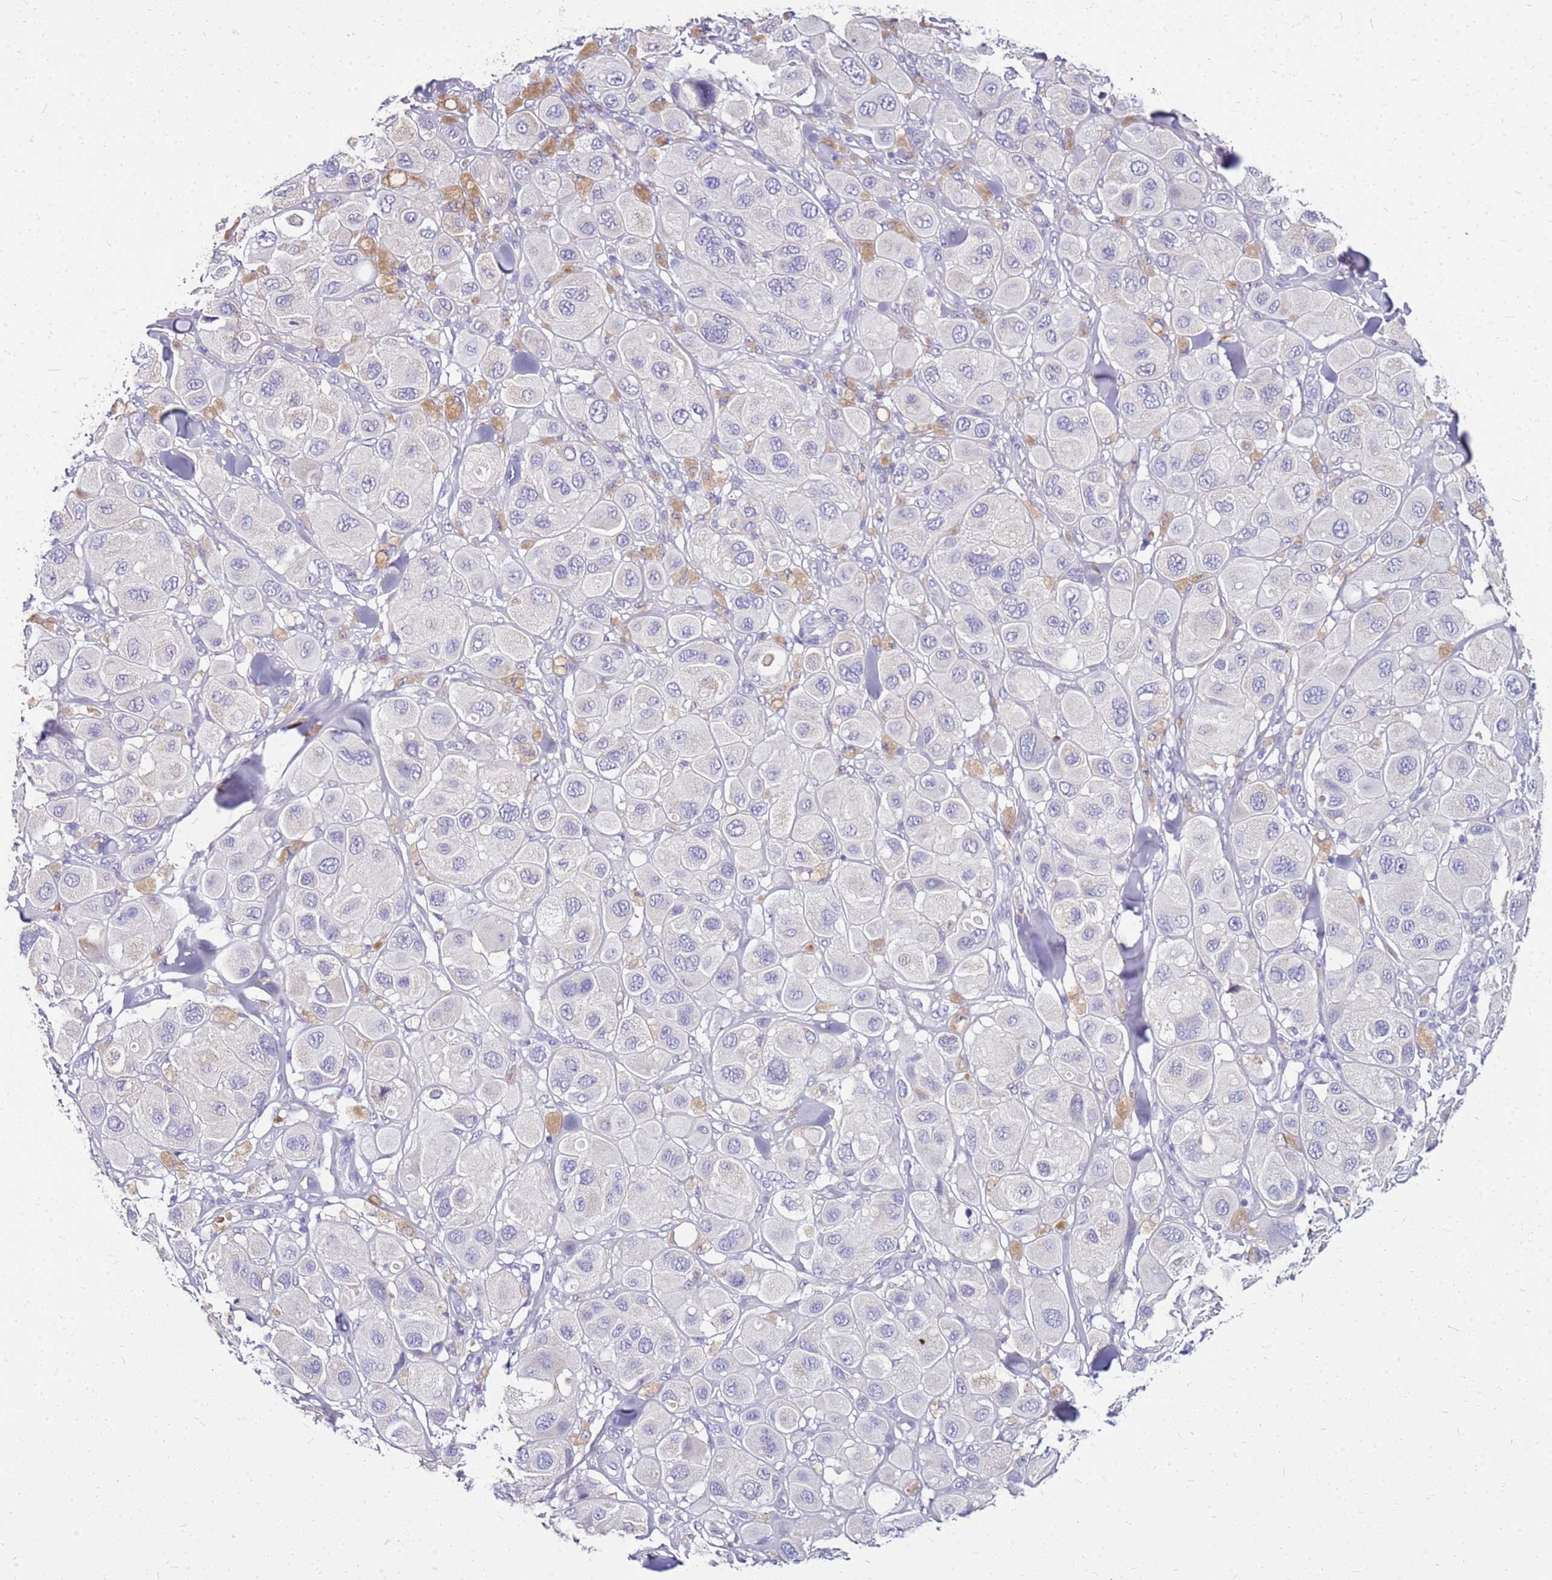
{"staining": {"intensity": "negative", "quantity": "none", "location": "none"}, "tissue": "melanoma", "cell_type": "Tumor cells", "image_type": "cancer", "snomed": [{"axis": "morphology", "description": "Malignant melanoma, Metastatic site"}, {"axis": "topography", "description": "Skin"}], "caption": "This is a histopathology image of immunohistochemistry (IHC) staining of melanoma, which shows no expression in tumor cells.", "gene": "DCDC2B", "patient": {"sex": "male", "age": 41}}